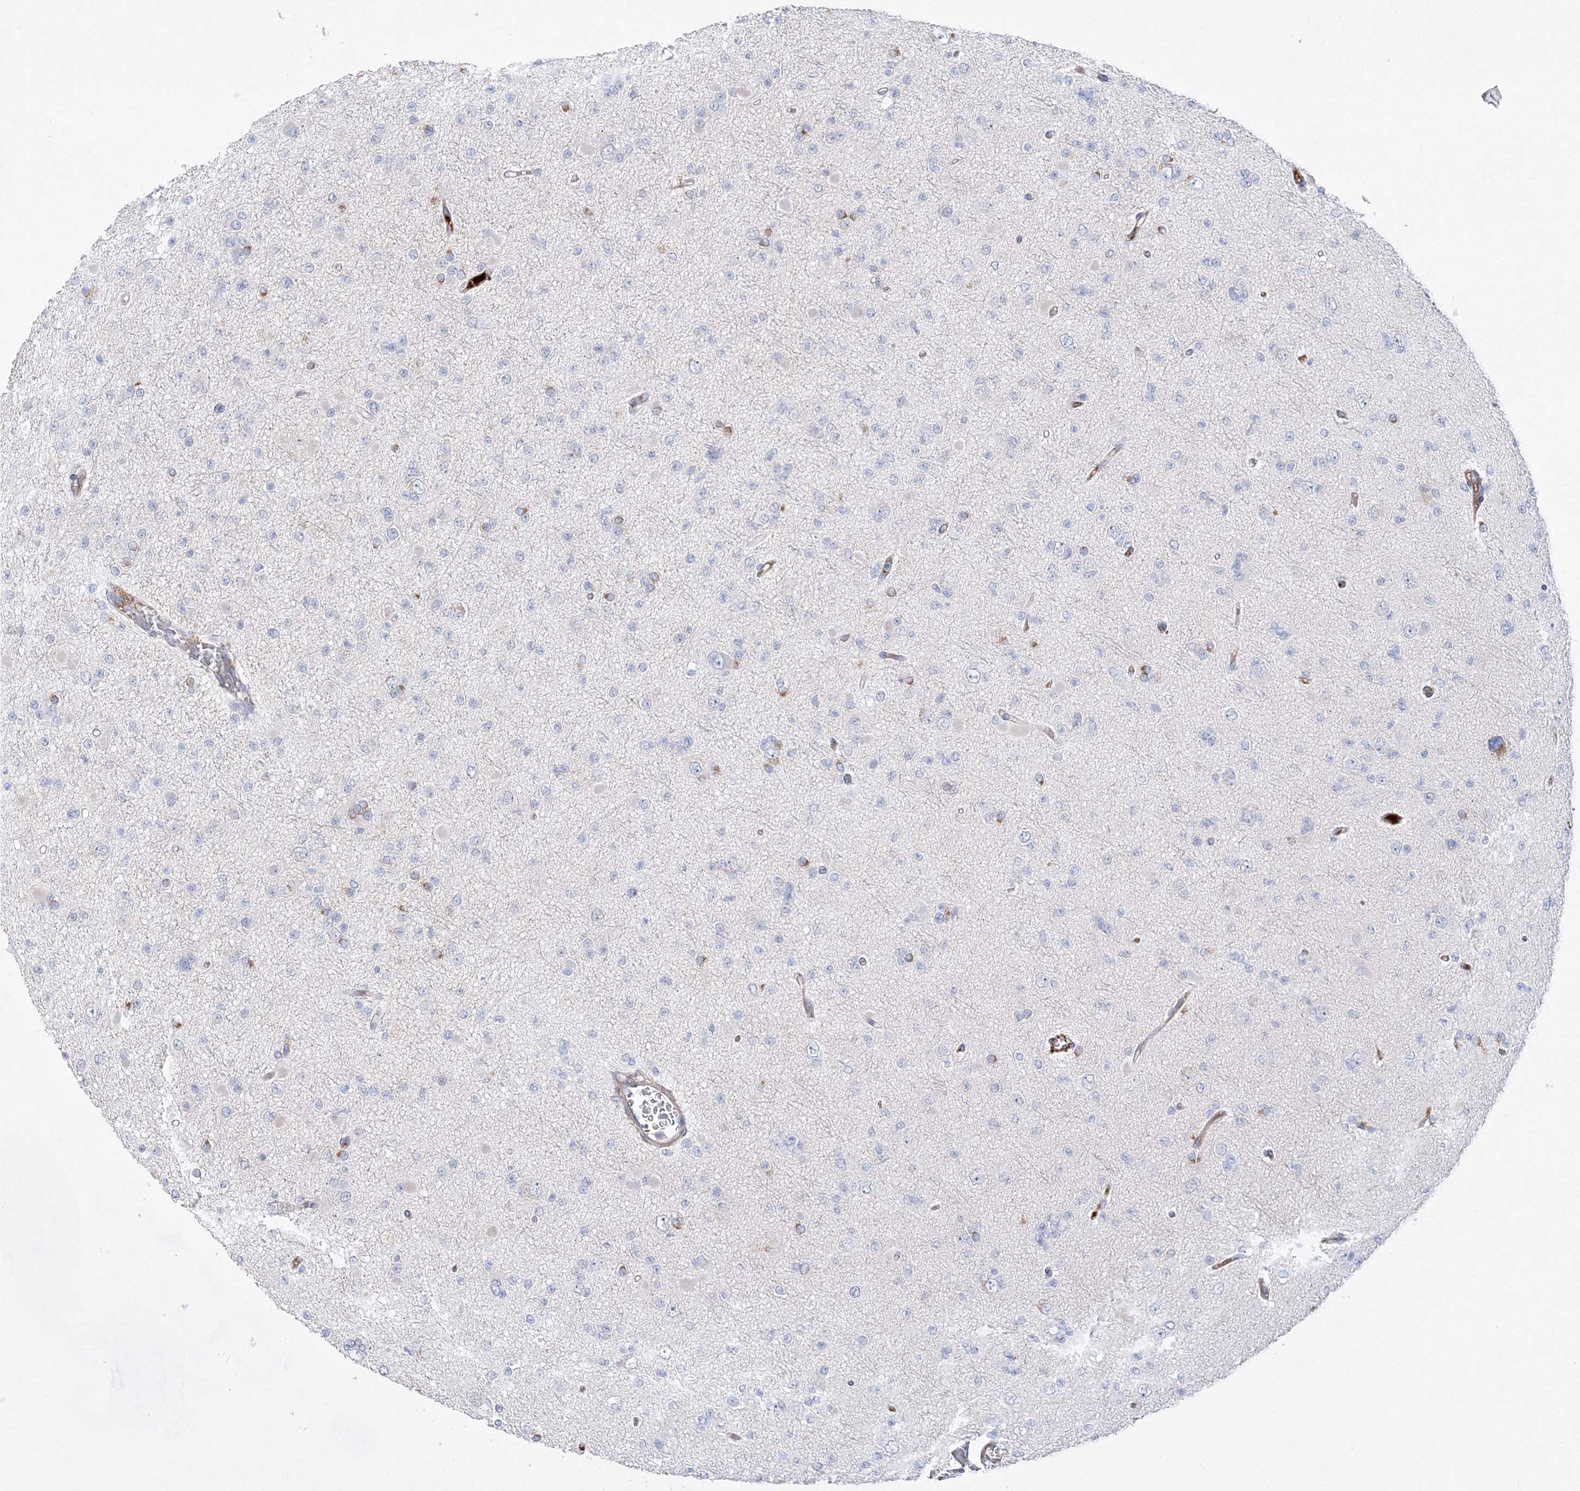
{"staining": {"intensity": "negative", "quantity": "none", "location": "none"}, "tissue": "glioma", "cell_type": "Tumor cells", "image_type": "cancer", "snomed": [{"axis": "morphology", "description": "Glioma, malignant, Low grade"}, {"axis": "topography", "description": "Brain"}], "caption": "This is an immunohistochemistry image of malignant glioma (low-grade). There is no expression in tumor cells.", "gene": "TMEM132B", "patient": {"sex": "female", "age": 22}}